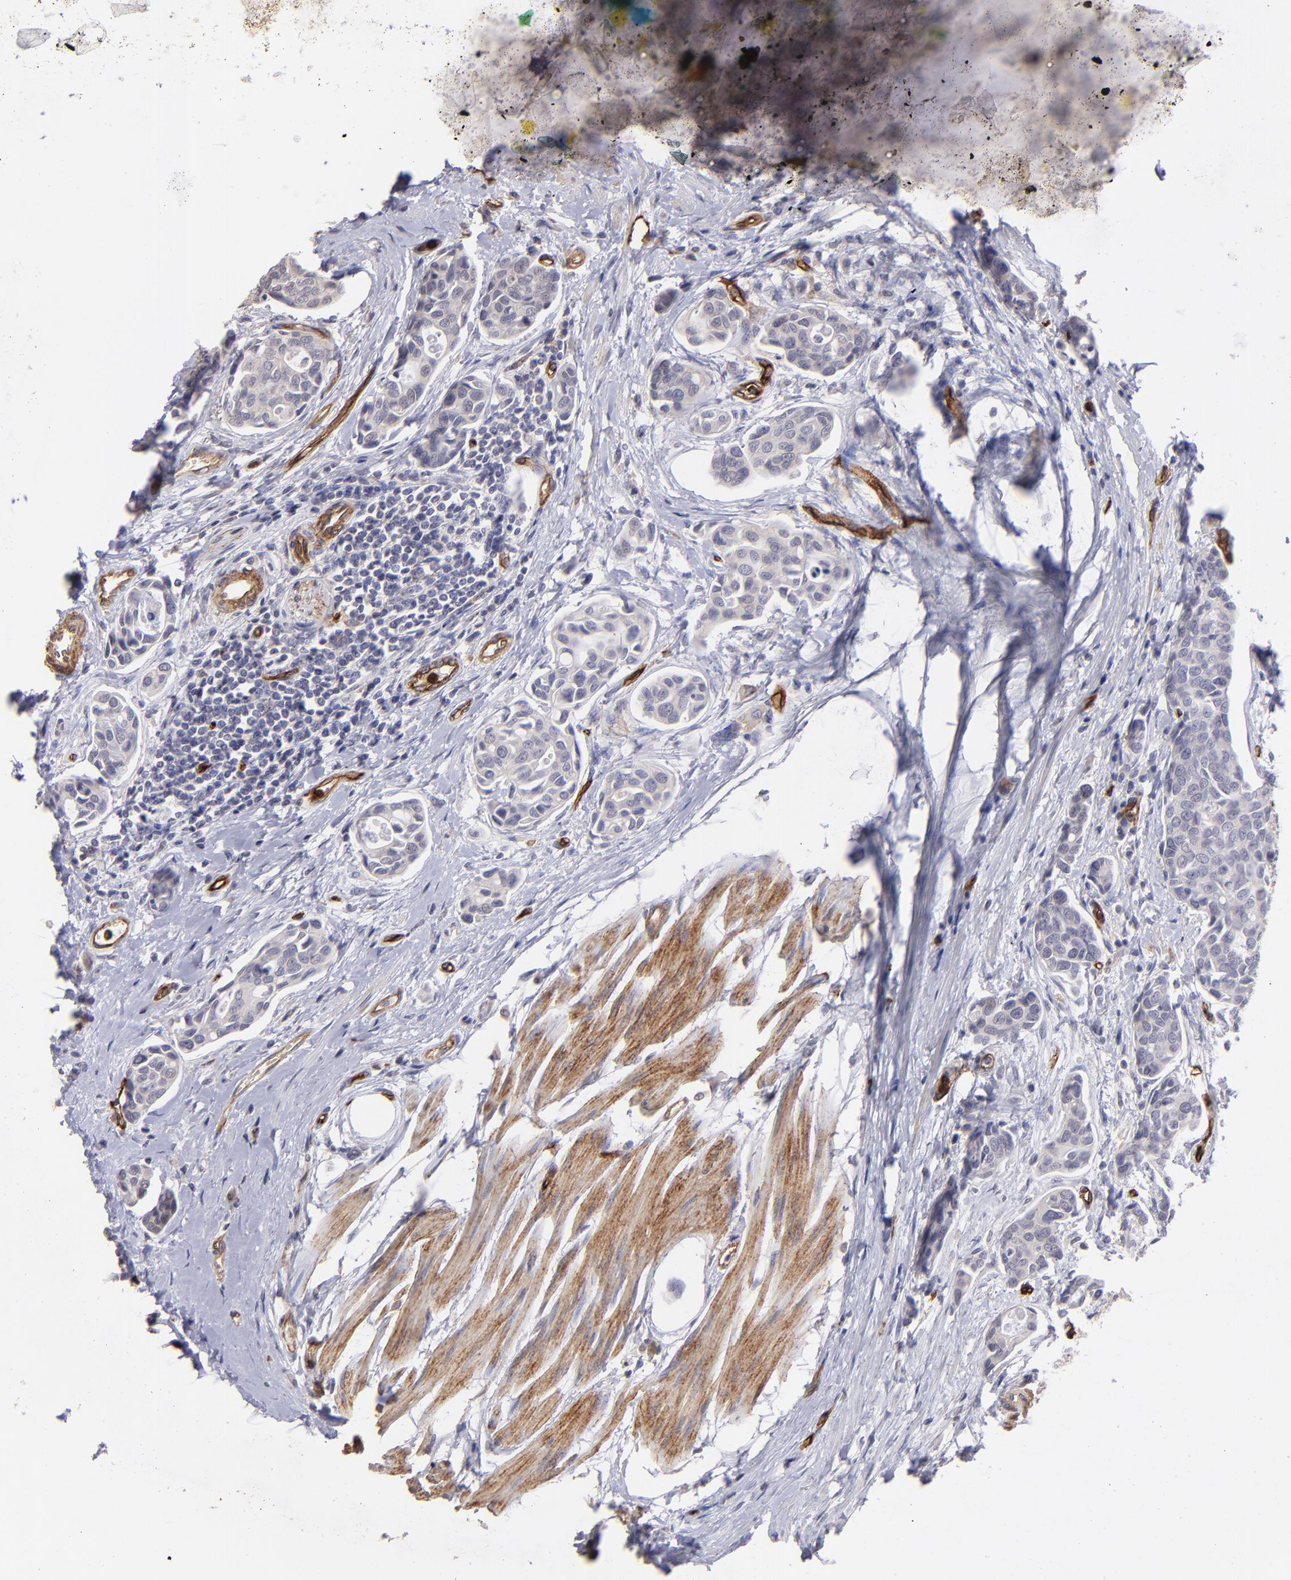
{"staining": {"intensity": "negative", "quantity": "none", "location": "none"}, "tissue": "urothelial cancer", "cell_type": "Tumor cells", "image_type": "cancer", "snomed": [{"axis": "morphology", "description": "Urothelial carcinoma, High grade"}, {"axis": "topography", "description": "Urinary bladder"}], "caption": "This histopathology image is of urothelial carcinoma (high-grade) stained with immunohistochemistry (IHC) to label a protein in brown with the nuclei are counter-stained blue. There is no staining in tumor cells.", "gene": "DYSF", "patient": {"sex": "male", "age": 78}}